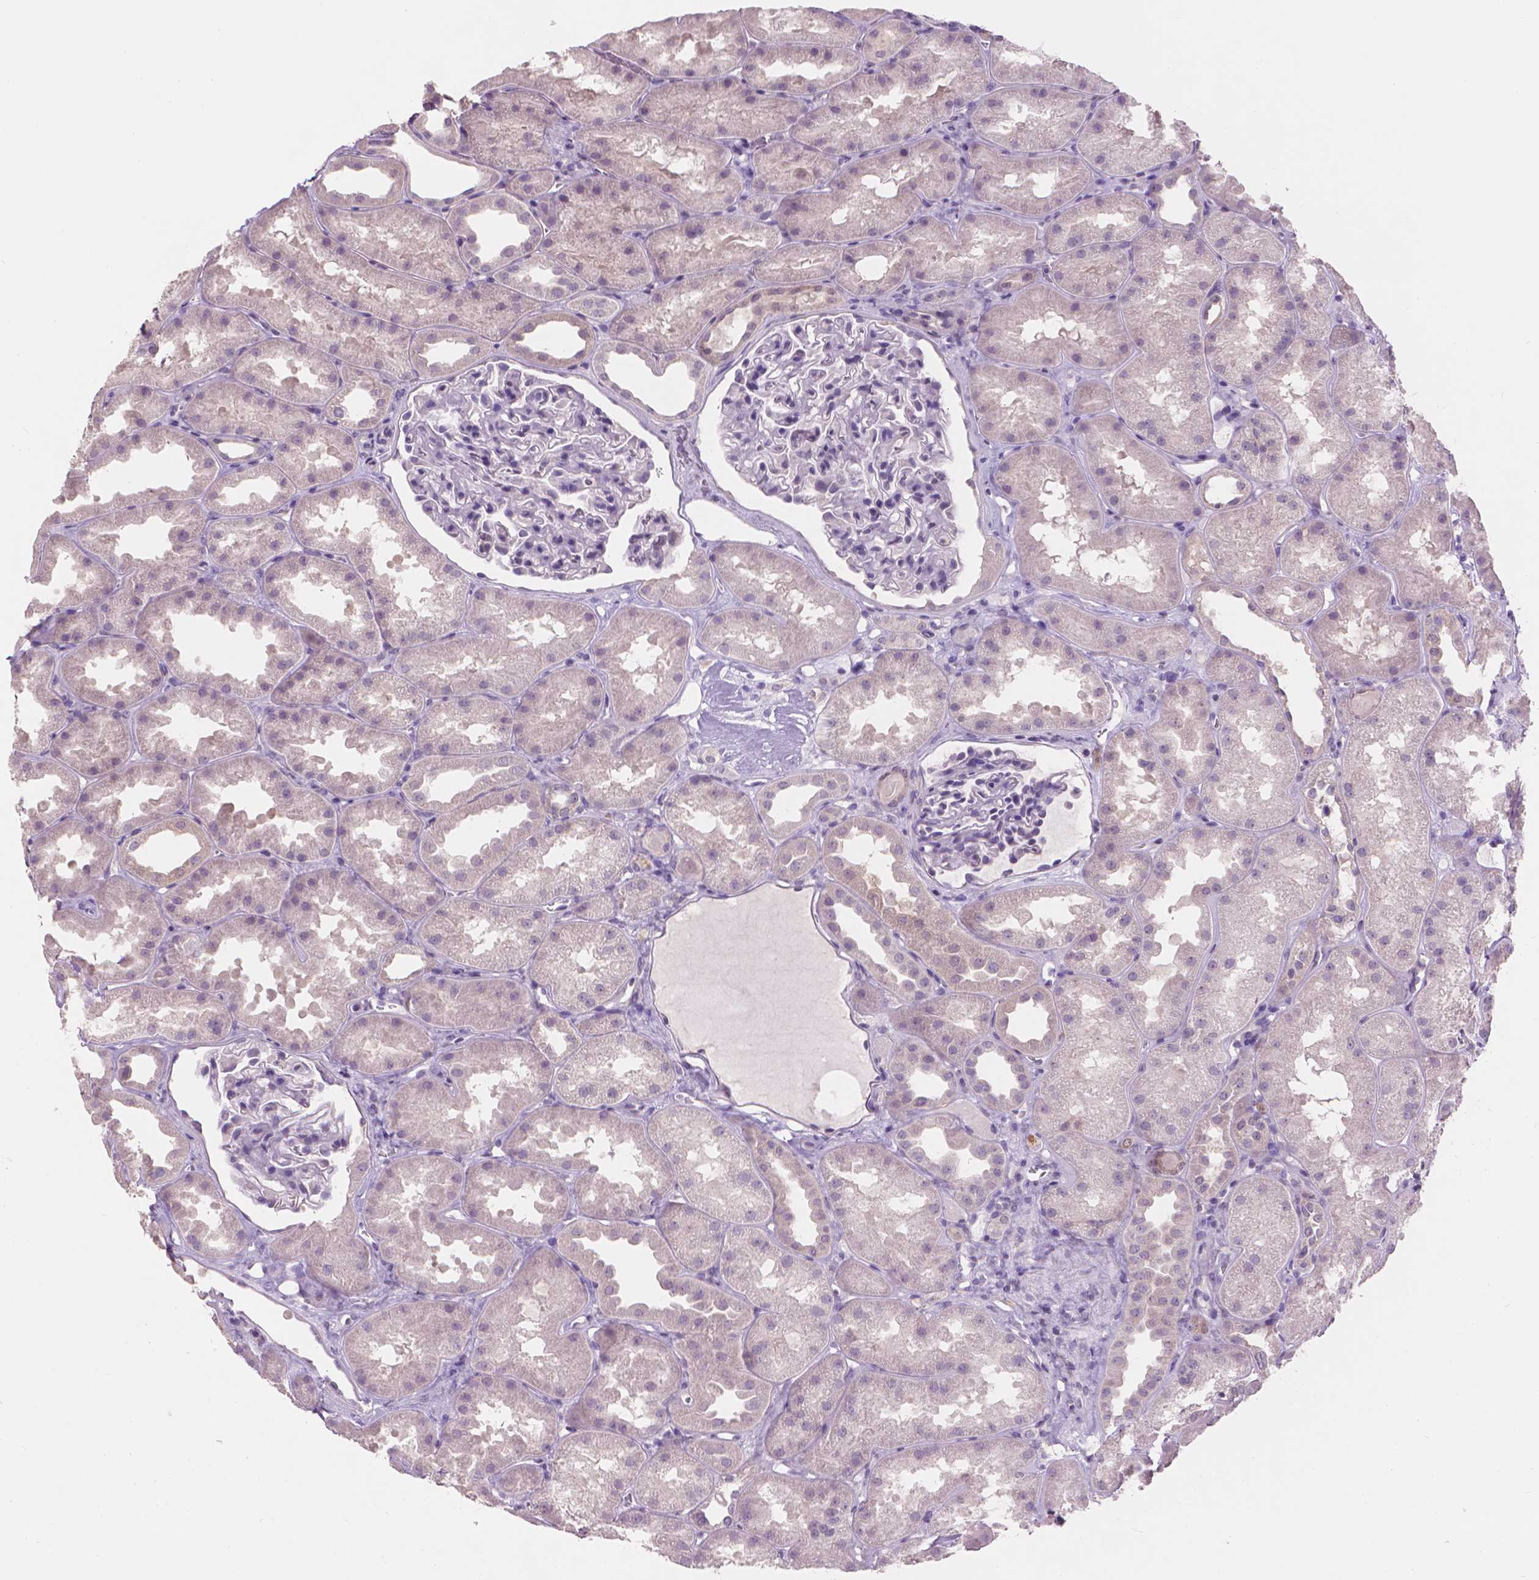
{"staining": {"intensity": "negative", "quantity": "none", "location": "none"}, "tissue": "kidney", "cell_type": "Cells in glomeruli", "image_type": "normal", "snomed": [{"axis": "morphology", "description": "Normal tissue, NOS"}, {"axis": "topography", "description": "Kidney"}], "caption": "Immunohistochemistry micrograph of unremarkable human kidney stained for a protein (brown), which reveals no positivity in cells in glomeruli.", "gene": "ENO2", "patient": {"sex": "male", "age": 61}}